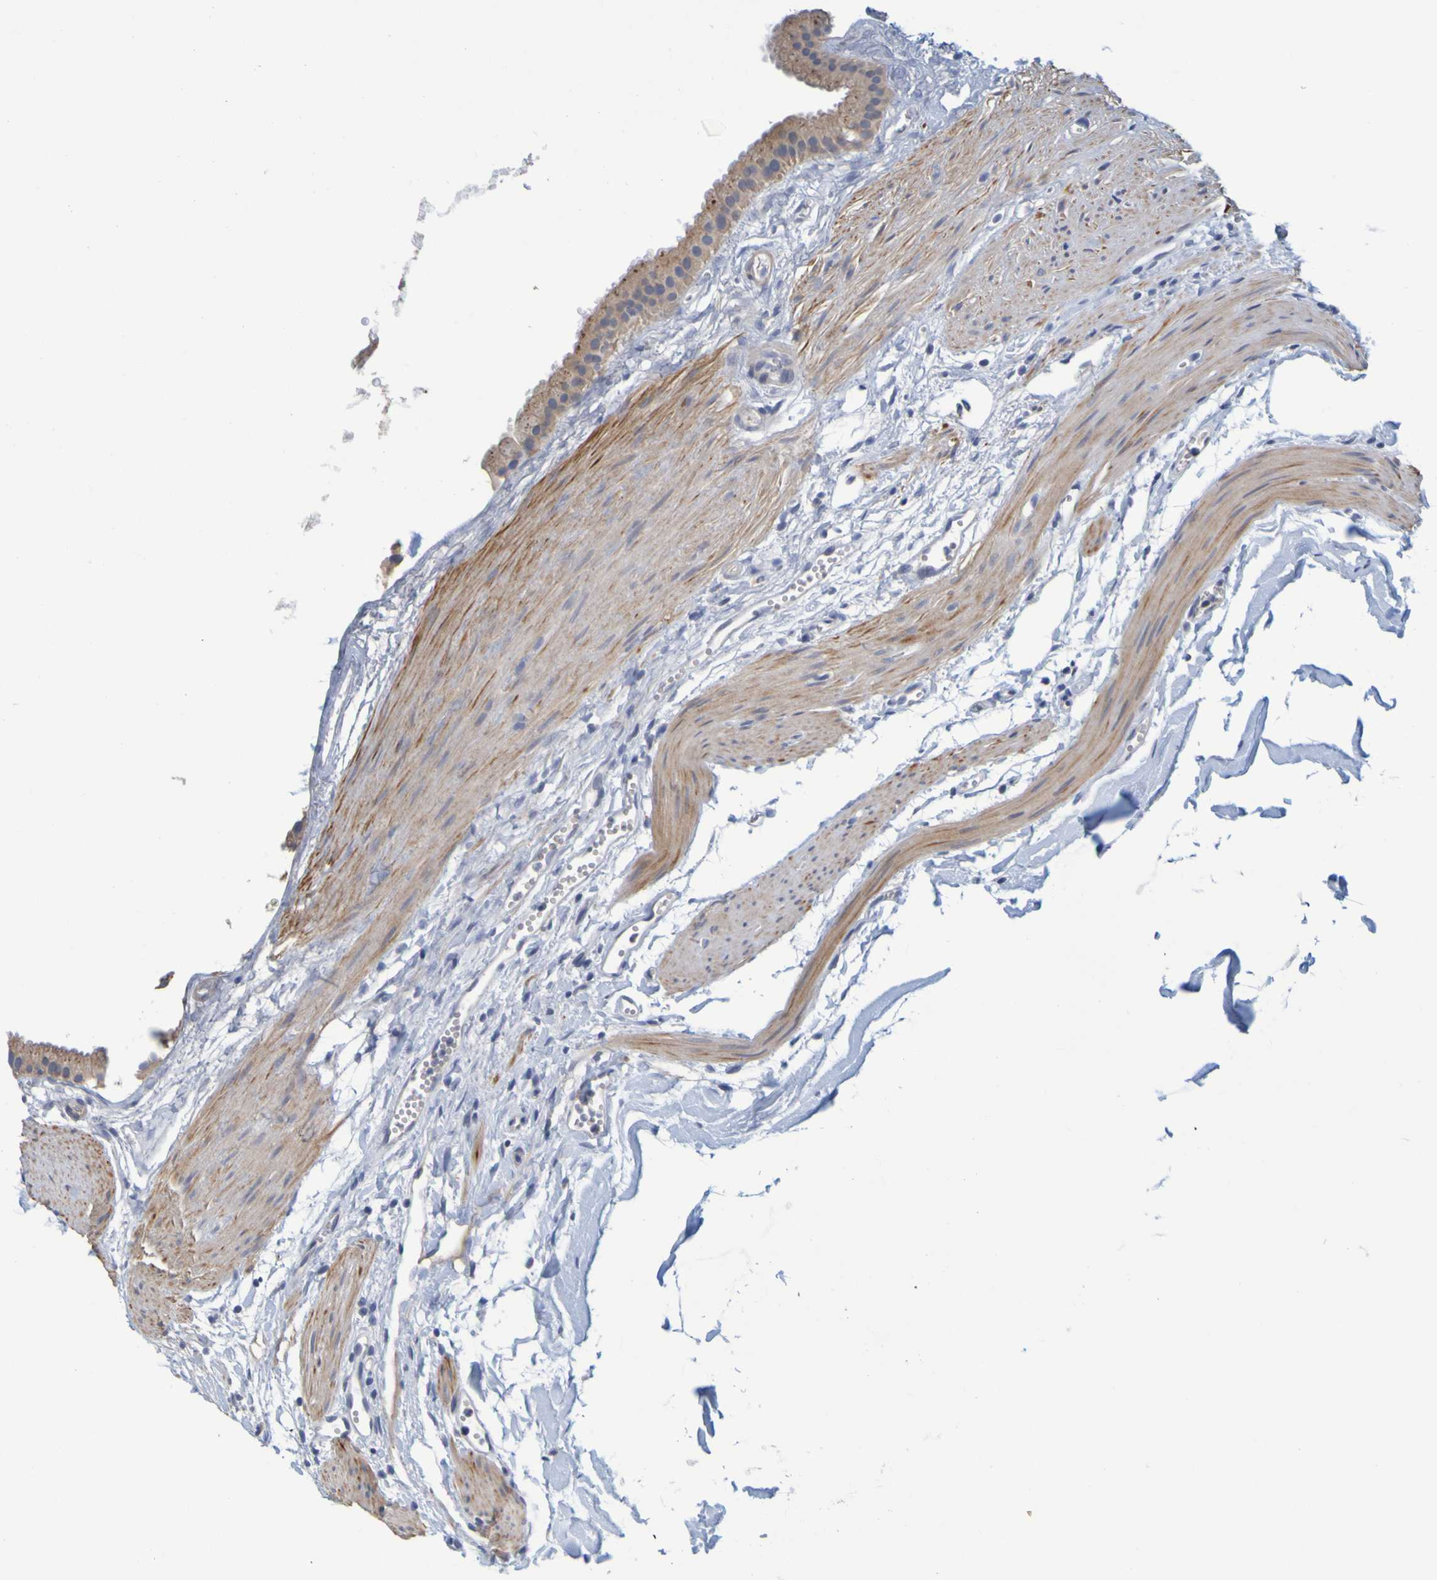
{"staining": {"intensity": "weak", "quantity": ">75%", "location": "cytoplasmic/membranous"}, "tissue": "gallbladder", "cell_type": "Glandular cells", "image_type": "normal", "snomed": [{"axis": "morphology", "description": "Normal tissue, NOS"}, {"axis": "topography", "description": "Gallbladder"}], "caption": "An immunohistochemistry (IHC) photomicrograph of benign tissue is shown. Protein staining in brown highlights weak cytoplasmic/membranous positivity in gallbladder within glandular cells.", "gene": "ENDOU", "patient": {"sex": "female", "age": 64}}